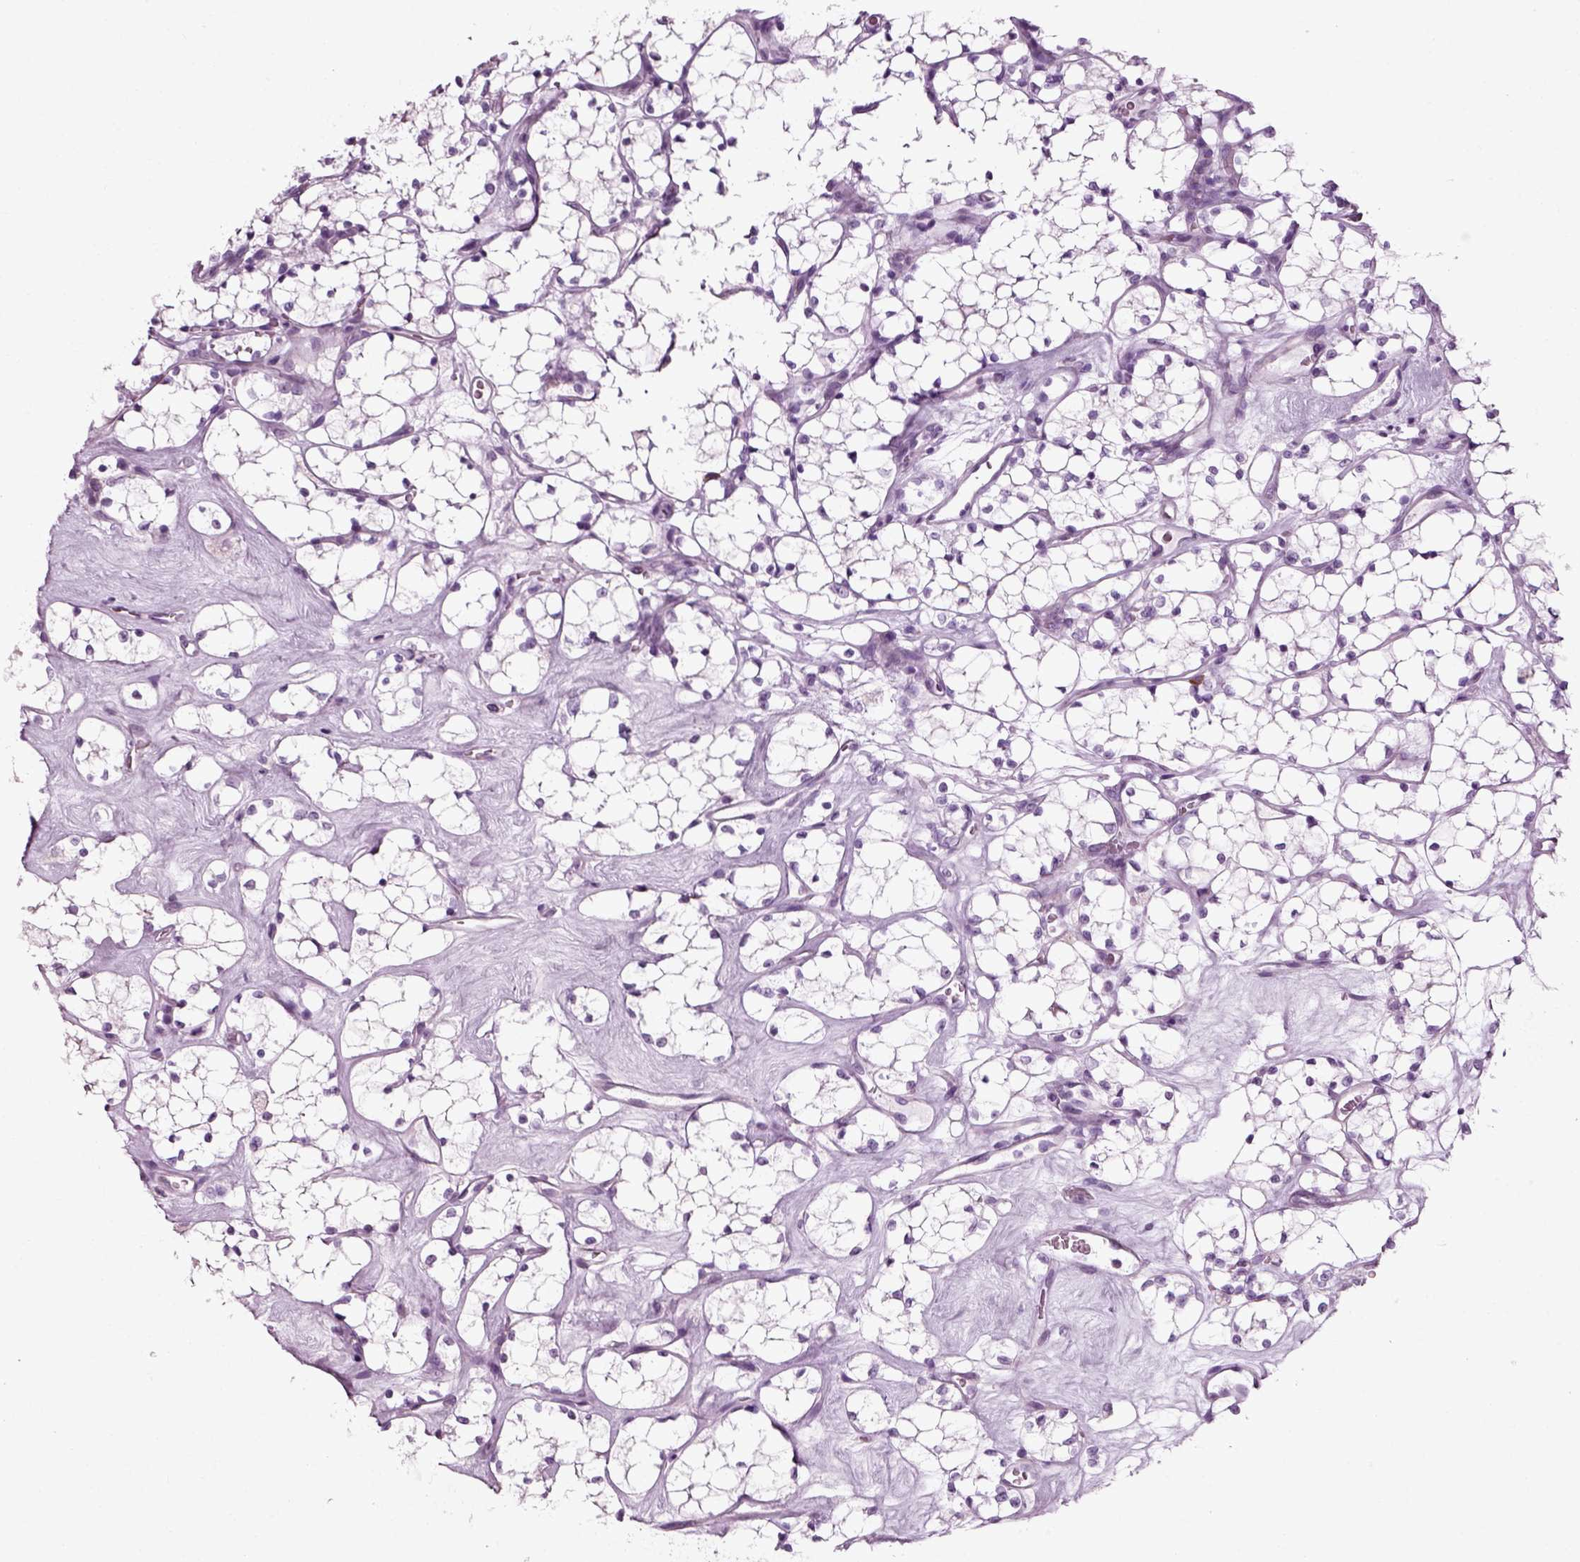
{"staining": {"intensity": "negative", "quantity": "none", "location": "none"}, "tissue": "renal cancer", "cell_type": "Tumor cells", "image_type": "cancer", "snomed": [{"axis": "morphology", "description": "Adenocarcinoma, NOS"}, {"axis": "topography", "description": "Kidney"}], "caption": "DAB (3,3'-diaminobenzidine) immunohistochemical staining of human renal cancer displays no significant staining in tumor cells.", "gene": "SLC26A8", "patient": {"sex": "female", "age": 69}}